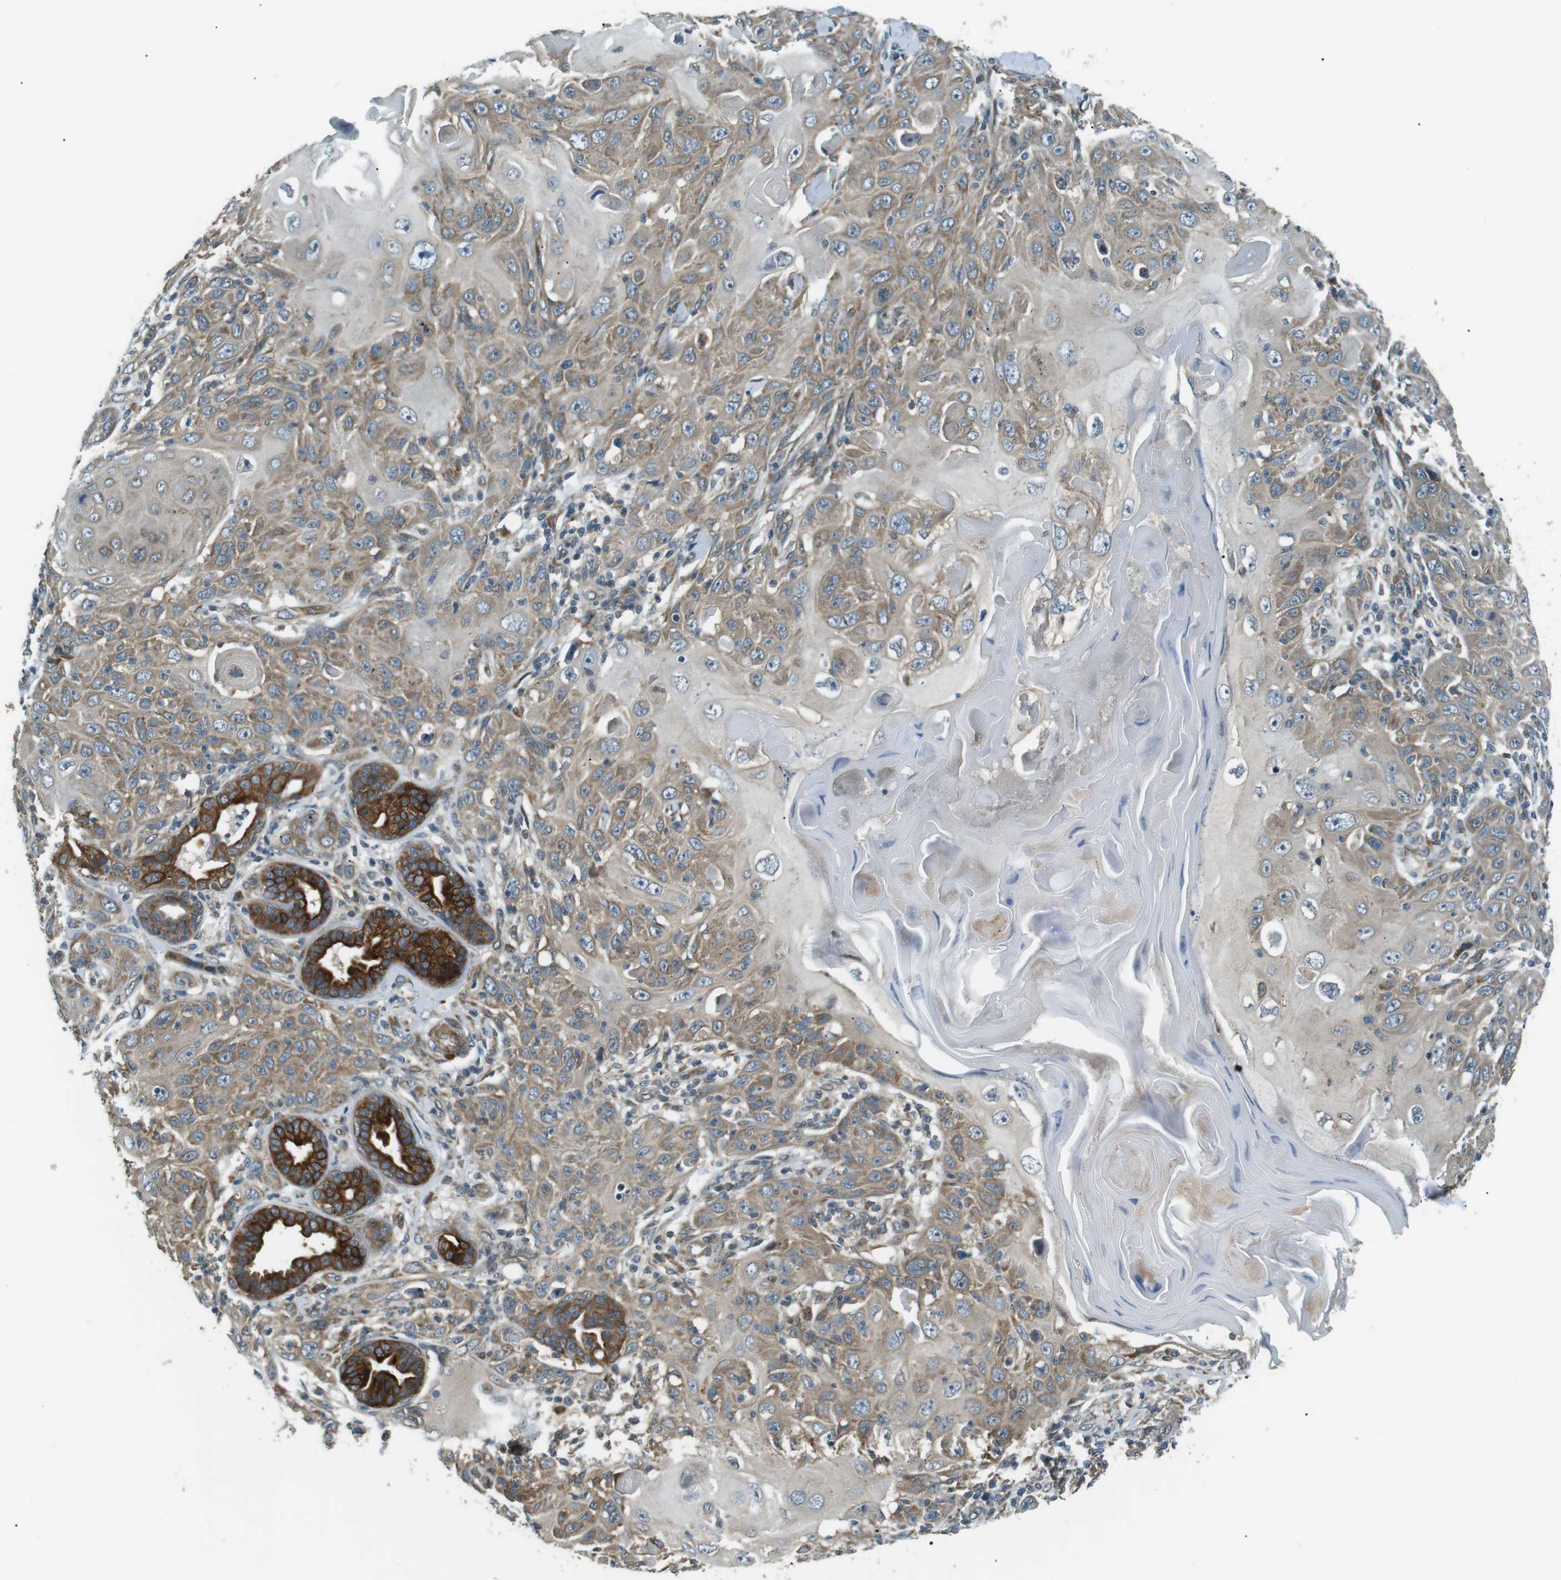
{"staining": {"intensity": "moderate", "quantity": ">75%", "location": "cytoplasmic/membranous"}, "tissue": "skin cancer", "cell_type": "Tumor cells", "image_type": "cancer", "snomed": [{"axis": "morphology", "description": "Squamous cell carcinoma, NOS"}, {"axis": "topography", "description": "Skin"}], "caption": "Tumor cells display moderate cytoplasmic/membranous staining in approximately >75% of cells in skin squamous cell carcinoma.", "gene": "TMEM74", "patient": {"sex": "female", "age": 88}}